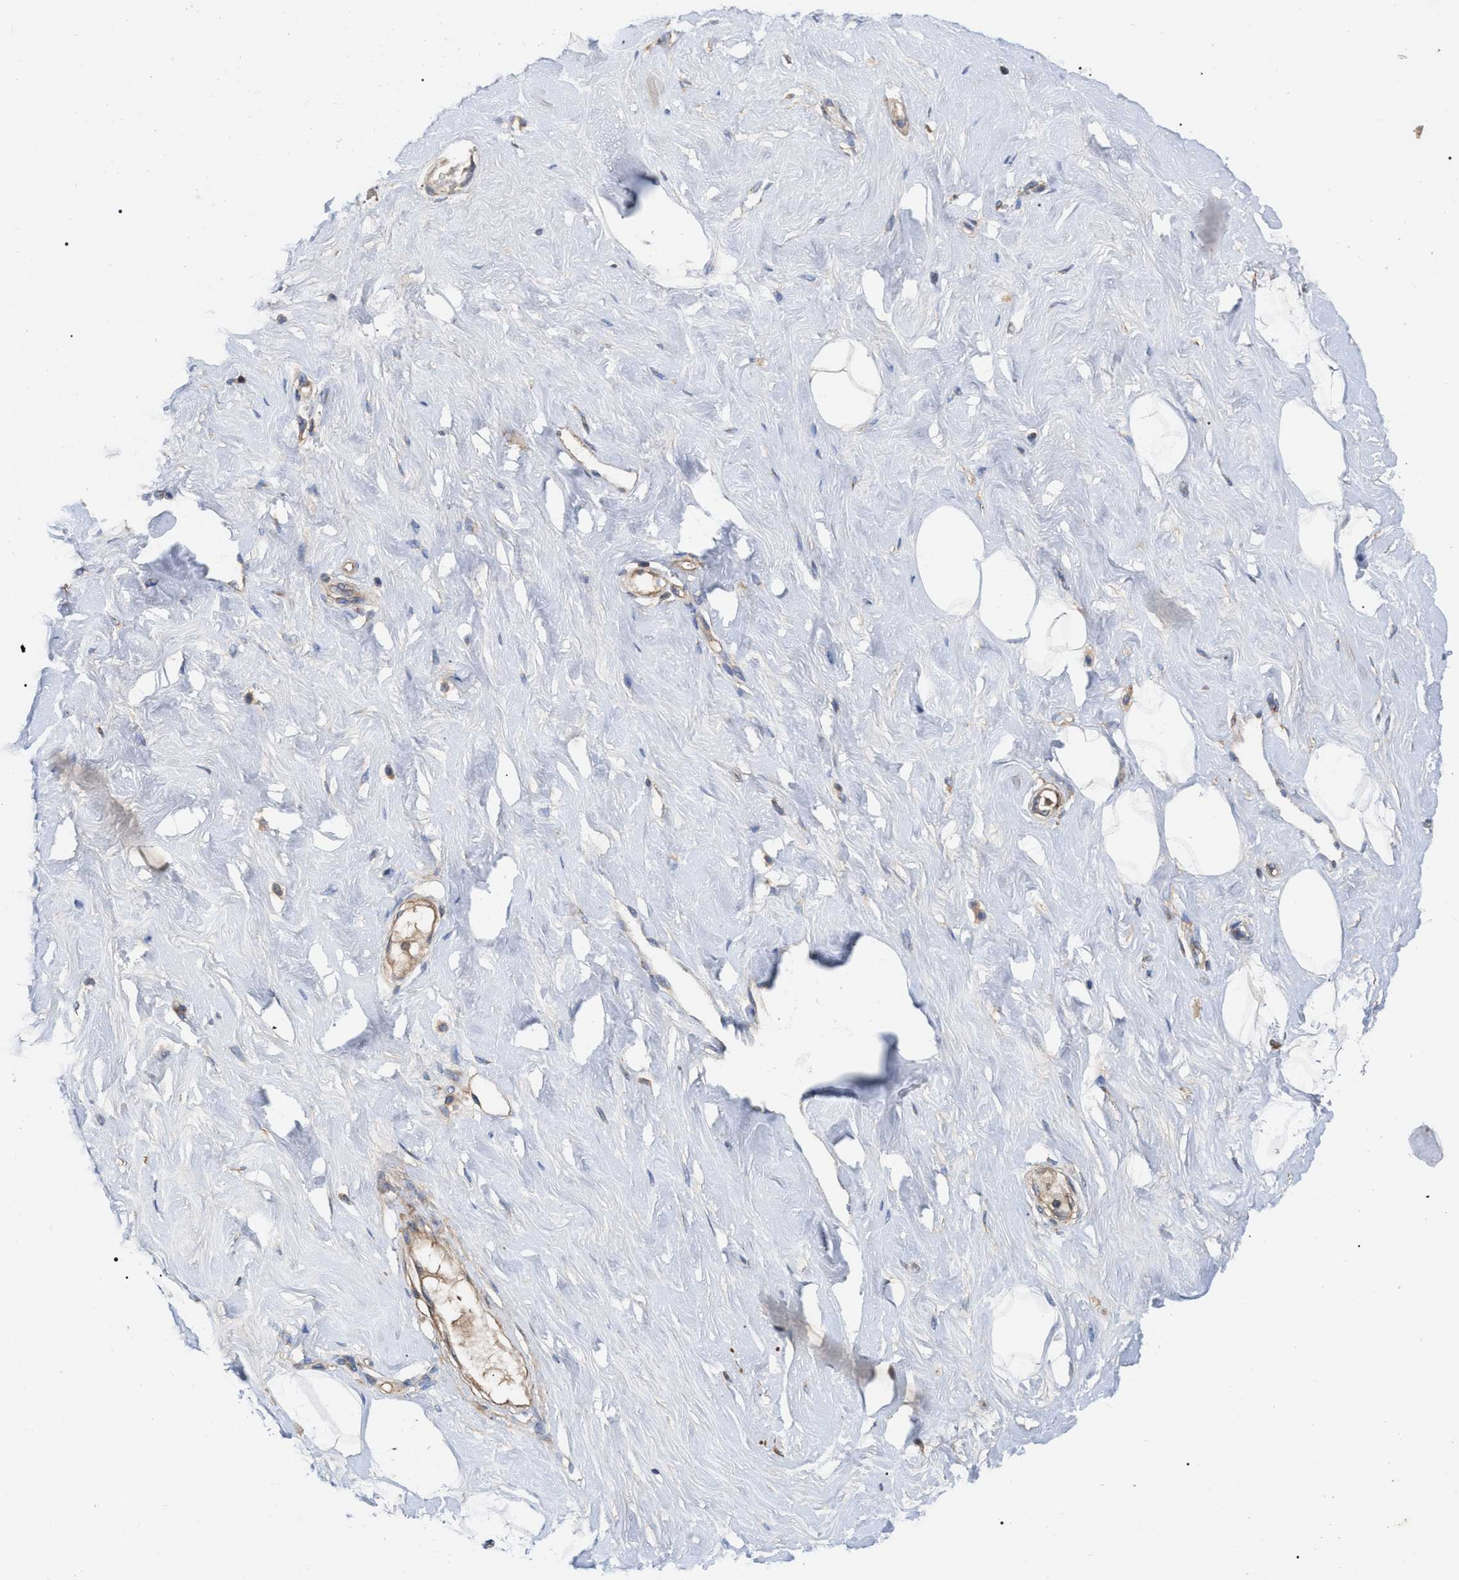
{"staining": {"intensity": "negative", "quantity": "none", "location": "none"}, "tissue": "breast", "cell_type": "Adipocytes", "image_type": "normal", "snomed": [{"axis": "morphology", "description": "Normal tissue, NOS"}, {"axis": "topography", "description": "Breast"}], "caption": "An immunohistochemistry (IHC) image of unremarkable breast is shown. There is no staining in adipocytes of breast. (Immunohistochemistry (ihc), brightfield microscopy, high magnification).", "gene": "RABEP1", "patient": {"sex": "female", "age": 23}}